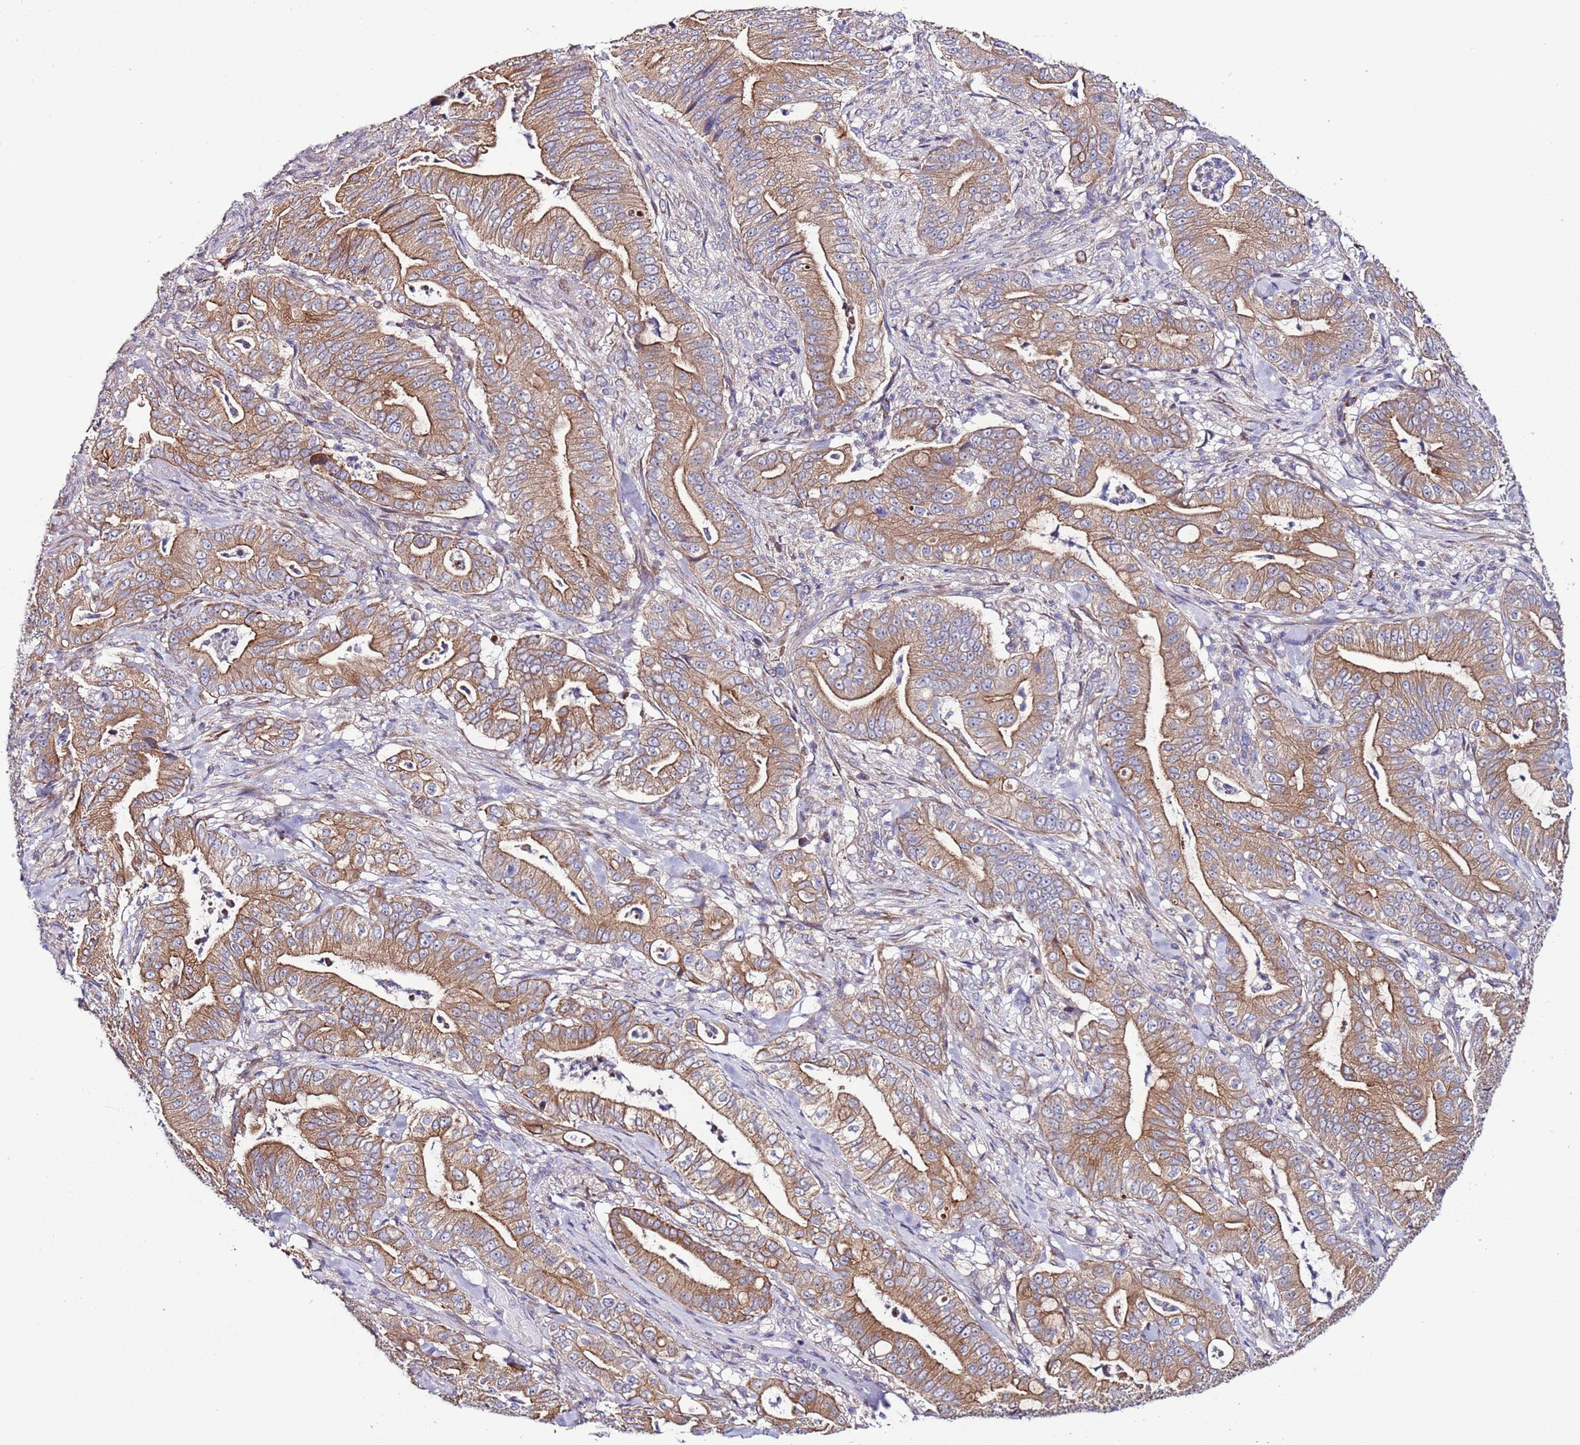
{"staining": {"intensity": "moderate", "quantity": ">75%", "location": "cytoplasmic/membranous"}, "tissue": "pancreatic cancer", "cell_type": "Tumor cells", "image_type": "cancer", "snomed": [{"axis": "morphology", "description": "Adenocarcinoma, NOS"}, {"axis": "topography", "description": "Pancreas"}], "caption": "The immunohistochemical stain shows moderate cytoplasmic/membranous expression in tumor cells of pancreatic cancer (adenocarcinoma) tissue.", "gene": "SPCS1", "patient": {"sex": "male", "age": 71}}